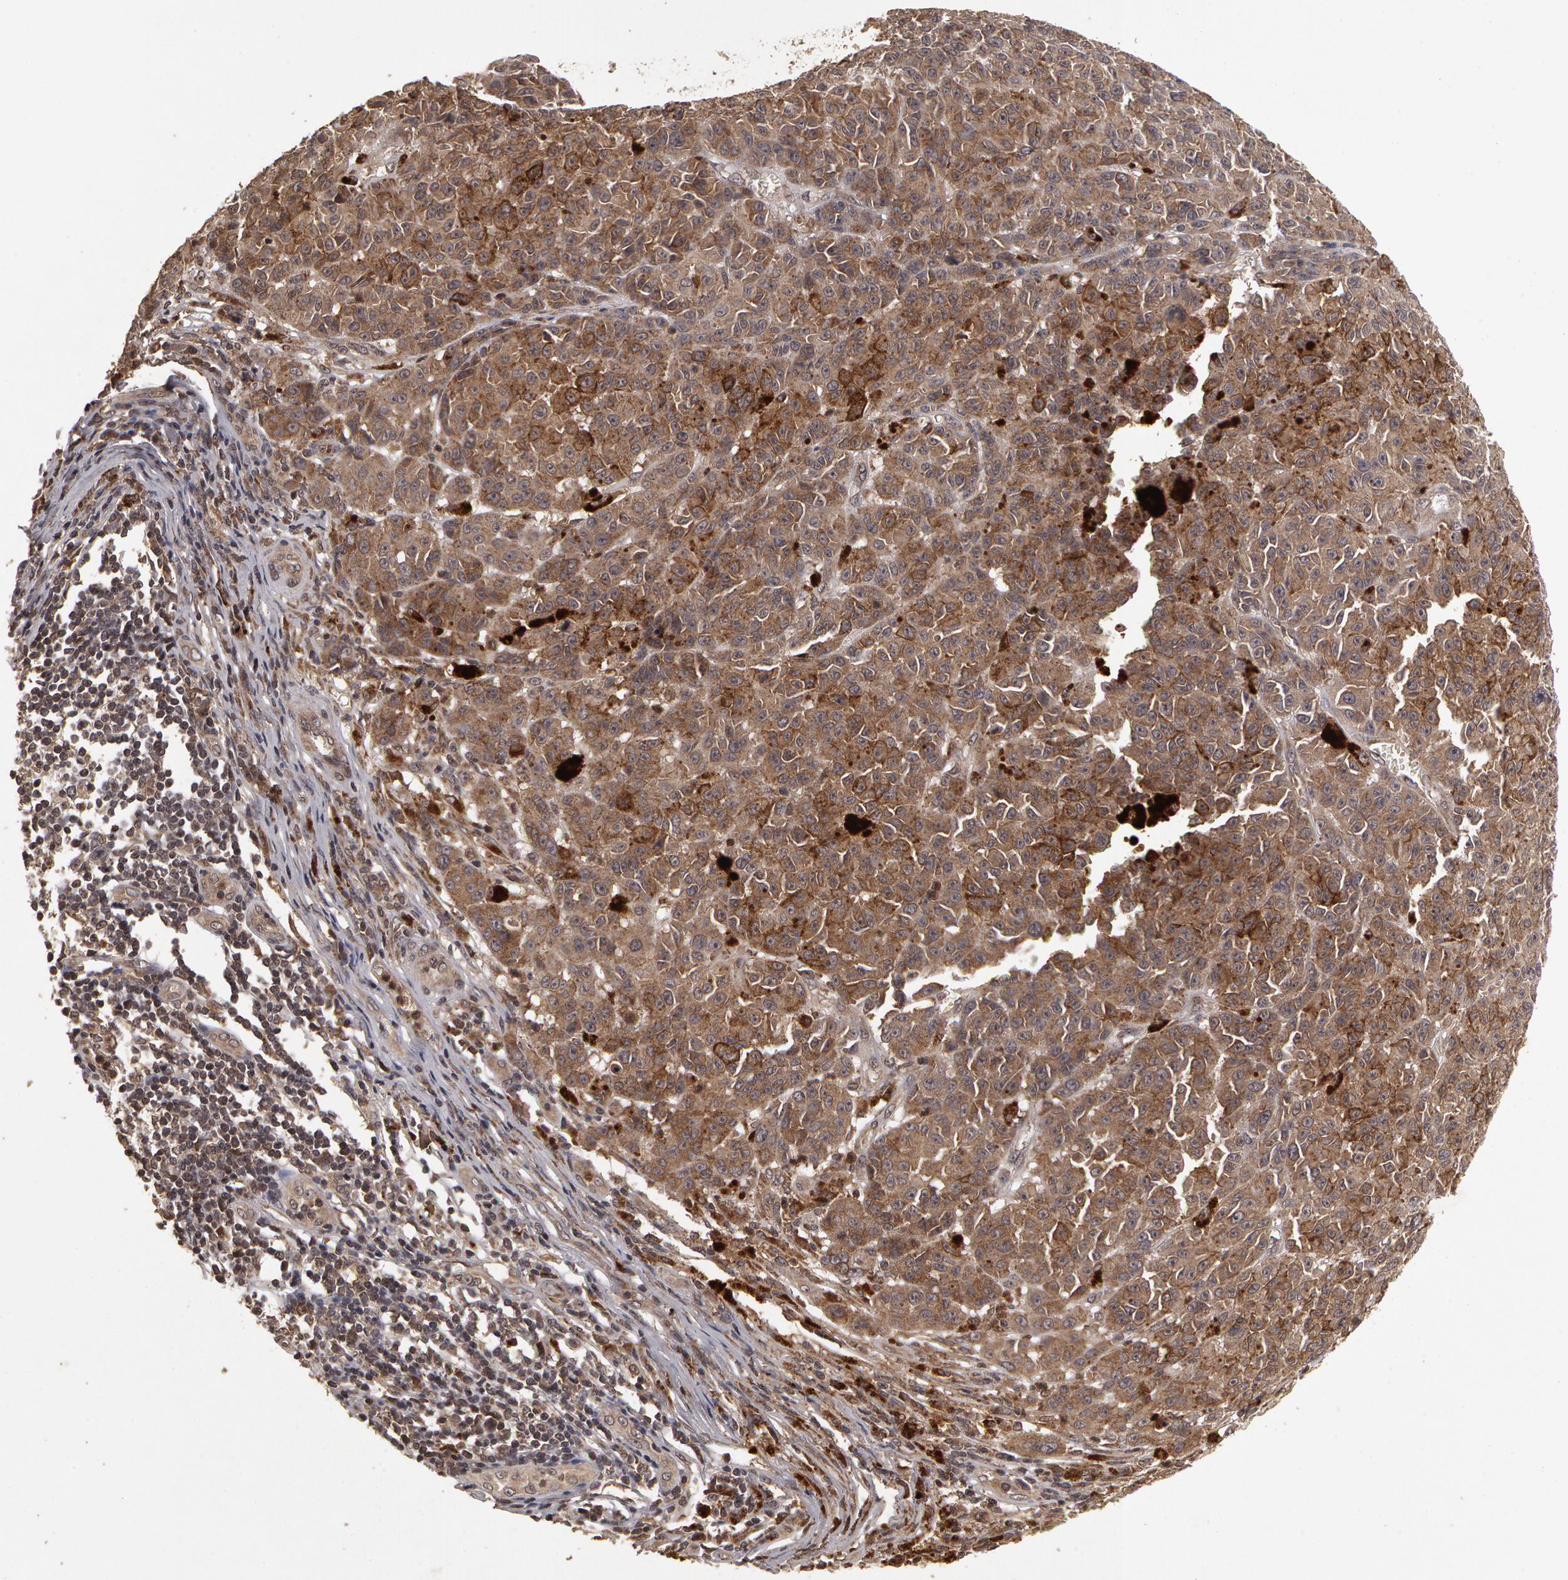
{"staining": {"intensity": "moderate", "quantity": ">75%", "location": "cytoplasmic/membranous"}, "tissue": "melanoma", "cell_type": "Tumor cells", "image_type": "cancer", "snomed": [{"axis": "morphology", "description": "Malignant melanoma, NOS"}, {"axis": "topography", "description": "Skin"}], "caption": "Melanoma stained with IHC exhibits moderate cytoplasmic/membranous staining in about >75% of tumor cells.", "gene": "CALR", "patient": {"sex": "male", "age": 64}}